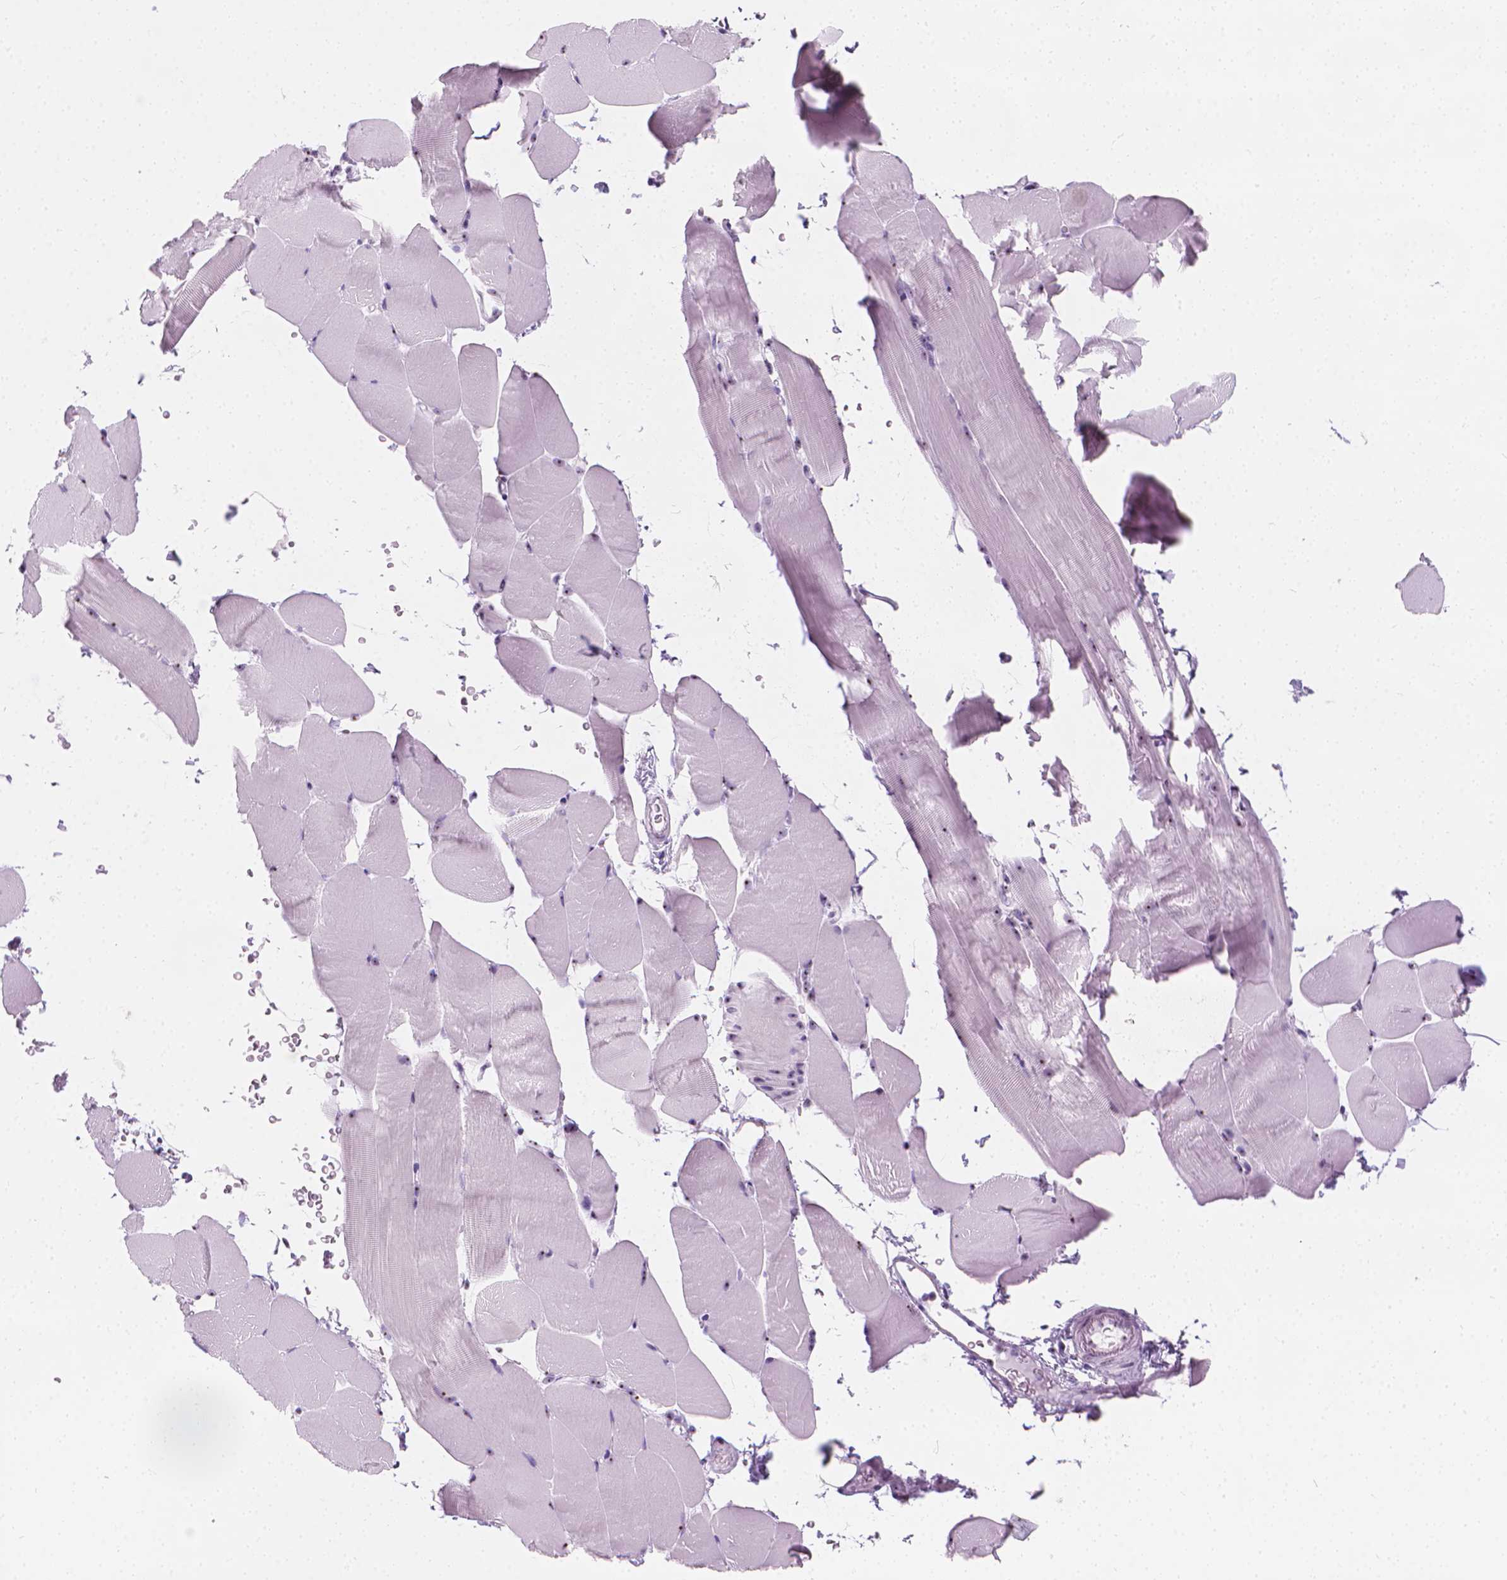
{"staining": {"intensity": "weak", "quantity": ">75%", "location": "nuclear"}, "tissue": "skeletal muscle", "cell_type": "Myocytes", "image_type": "normal", "snomed": [{"axis": "morphology", "description": "Normal tissue, NOS"}, {"axis": "topography", "description": "Skeletal muscle"}], "caption": "Immunohistochemical staining of normal skeletal muscle reveals low levels of weak nuclear expression in approximately >75% of myocytes.", "gene": "NOL7", "patient": {"sex": "female", "age": 37}}